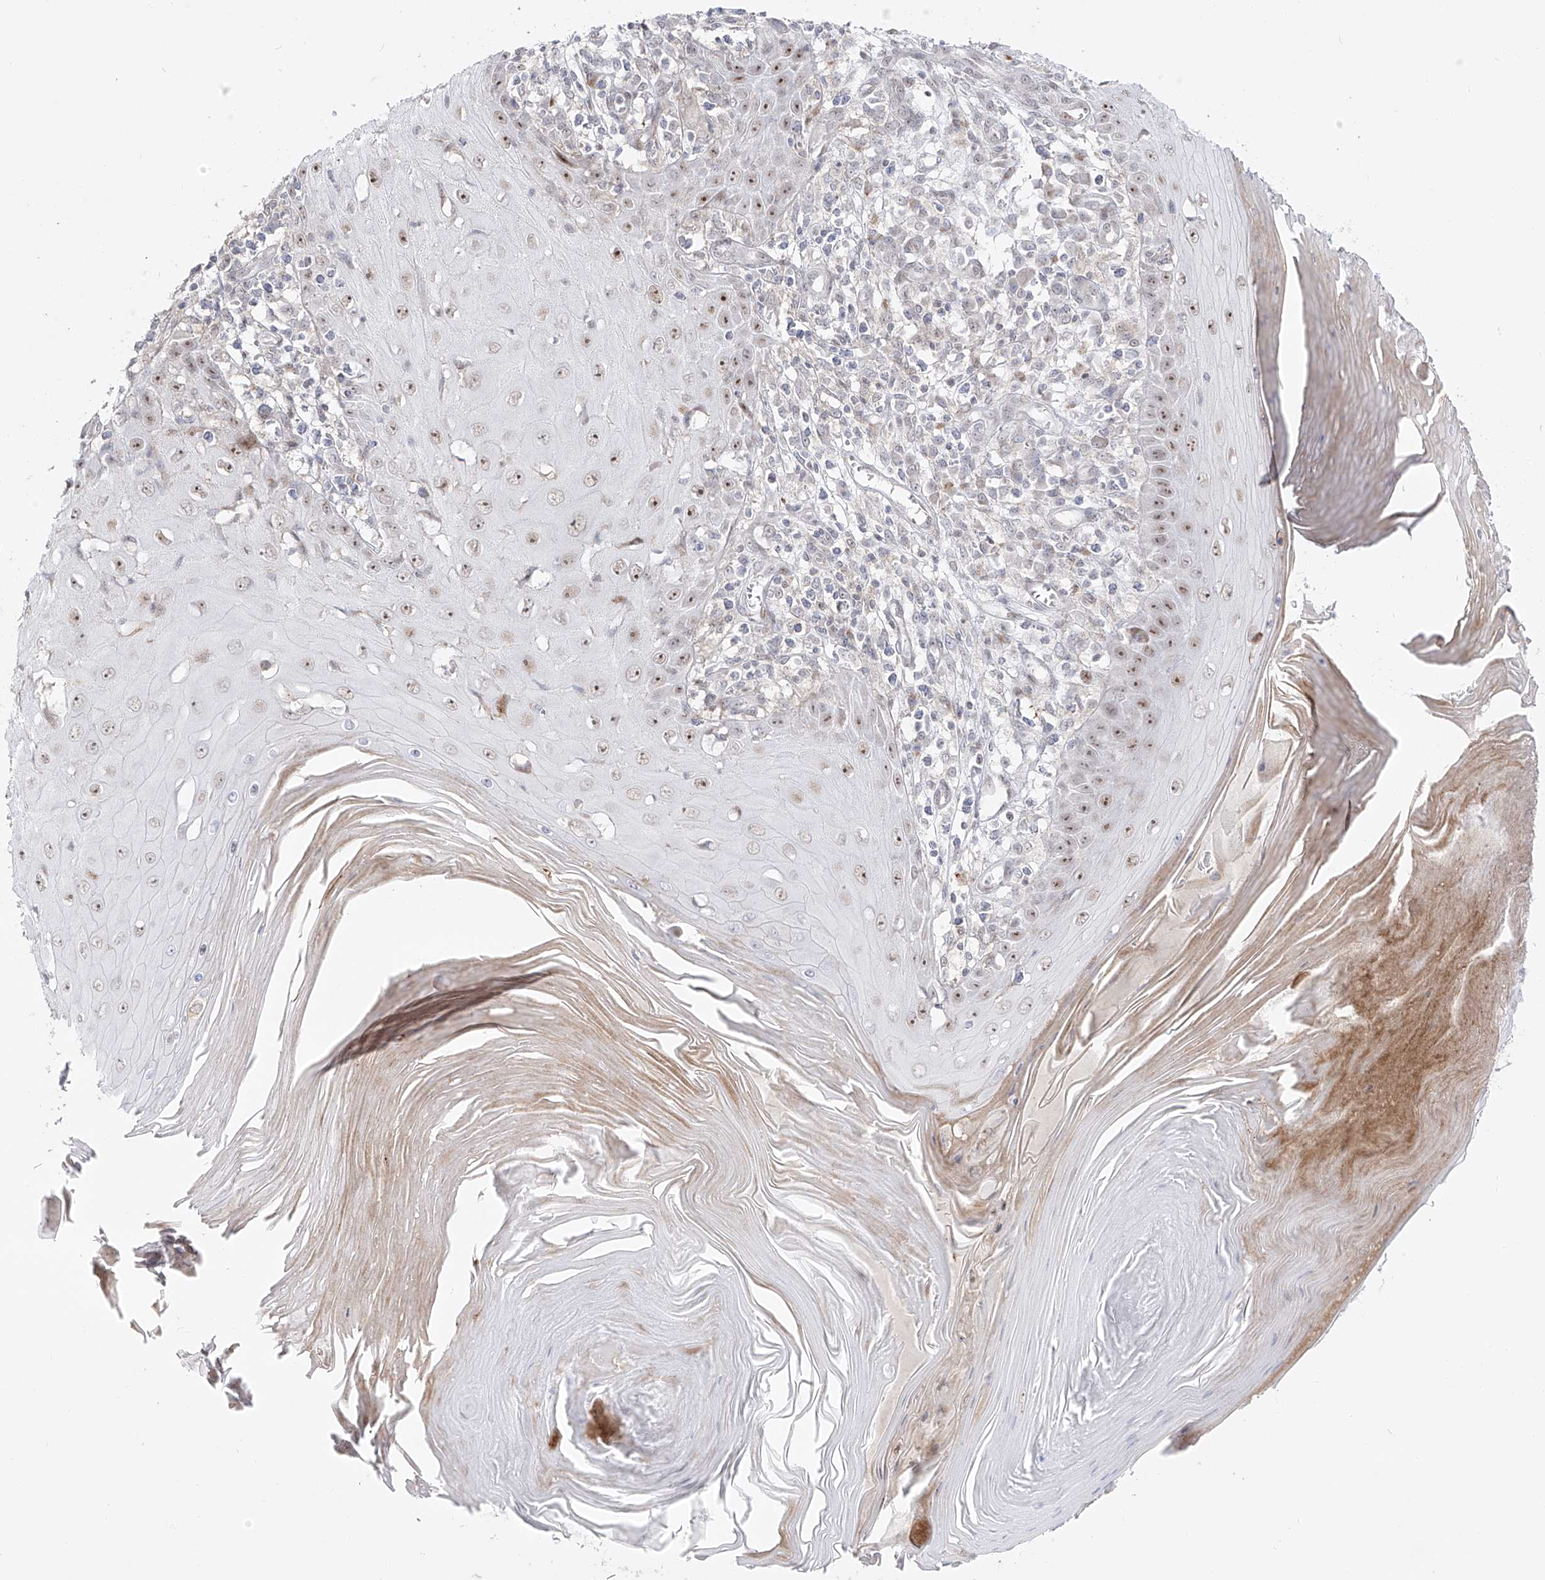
{"staining": {"intensity": "moderate", "quantity": "25%-75%", "location": "nuclear"}, "tissue": "skin cancer", "cell_type": "Tumor cells", "image_type": "cancer", "snomed": [{"axis": "morphology", "description": "Squamous cell carcinoma, NOS"}, {"axis": "topography", "description": "Skin"}], "caption": "A brown stain labels moderate nuclear positivity of a protein in human skin squamous cell carcinoma tumor cells. (brown staining indicates protein expression, while blue staining denotes nuclei).", "gene": "ZNF180", "patient": {"sex": "female", "age": 73}}